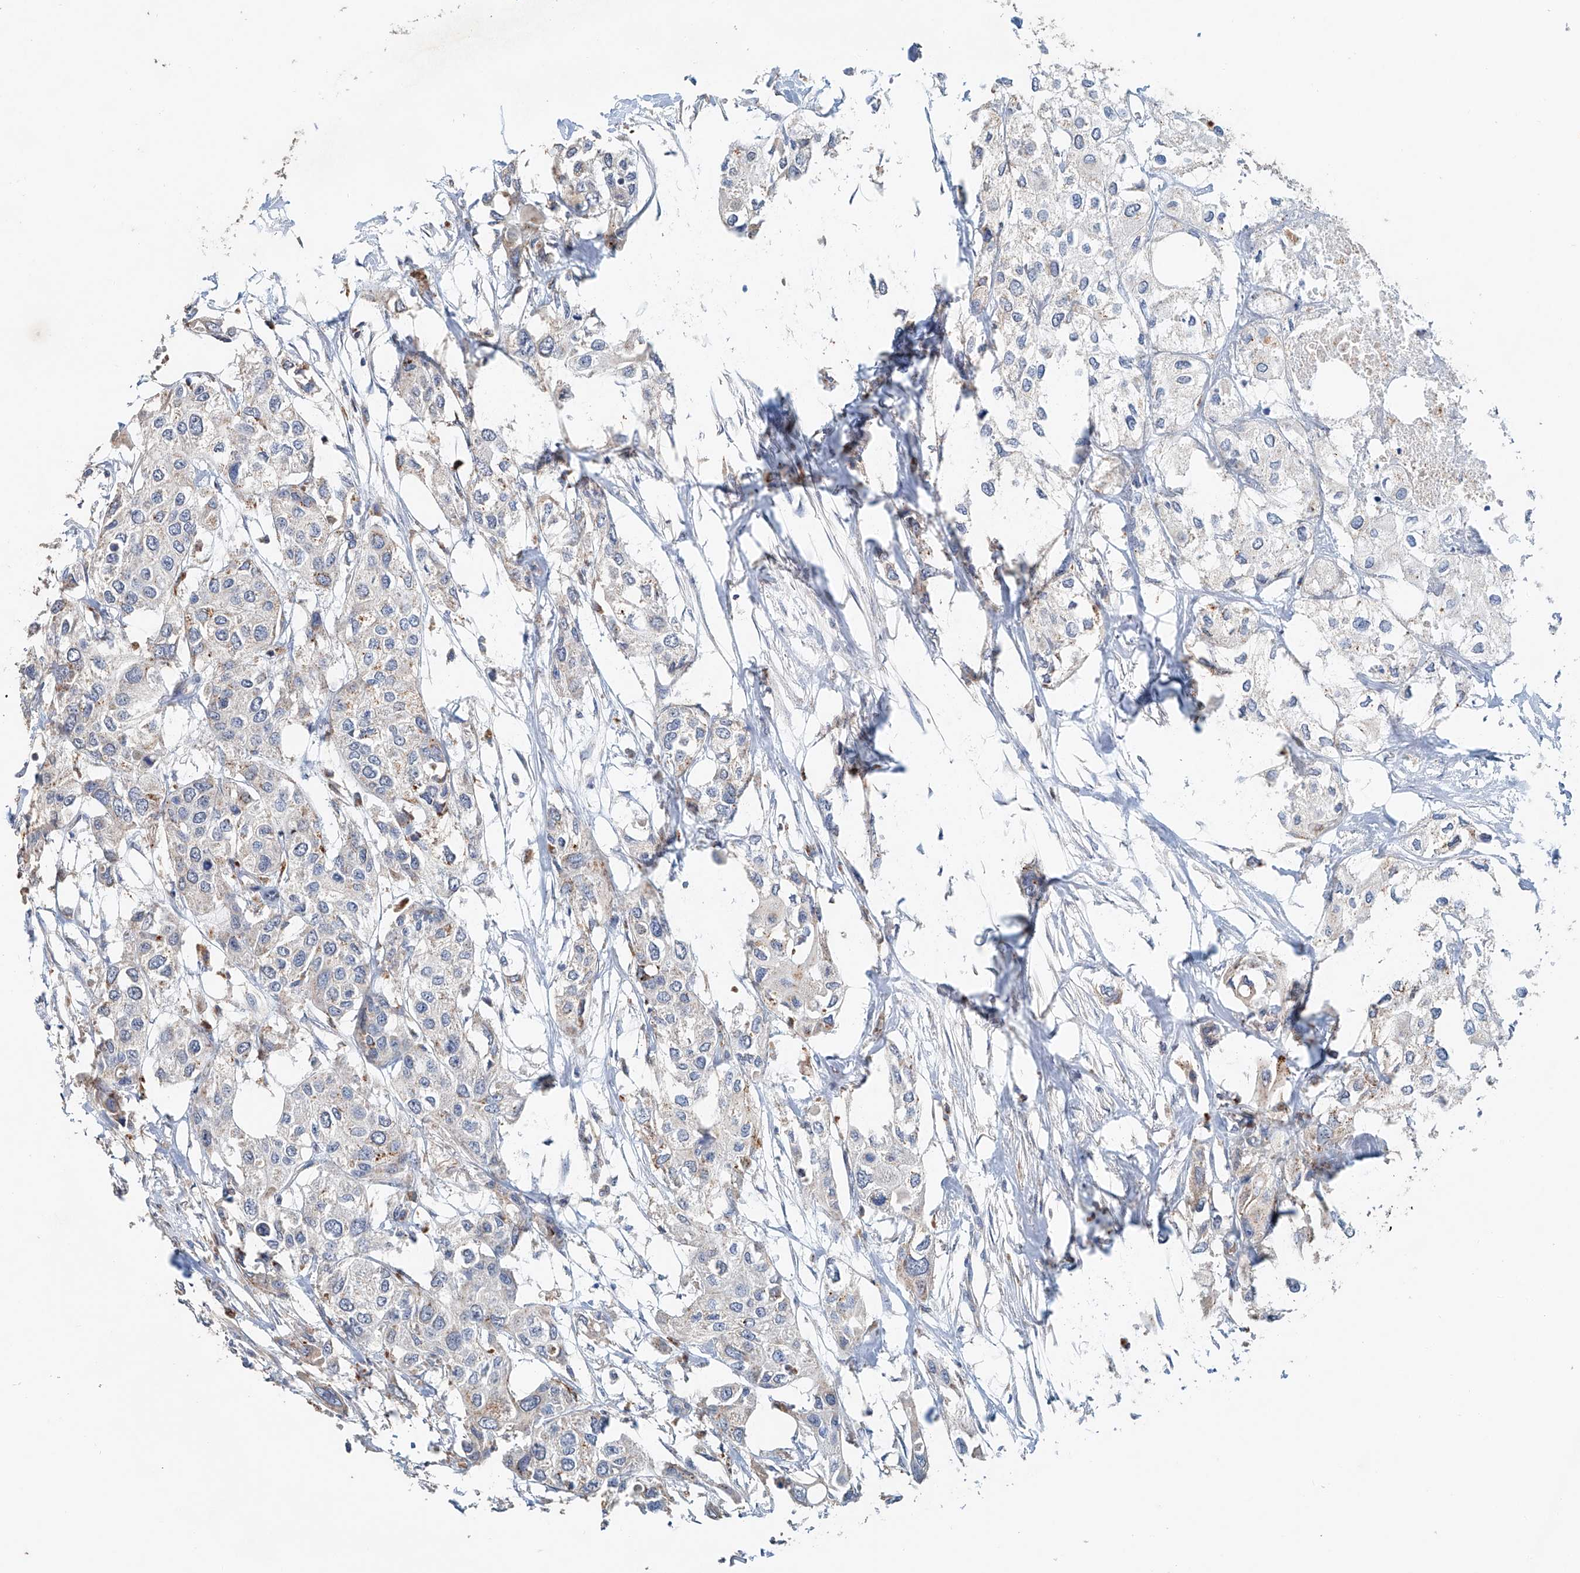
{"staining": {"intensity": "moderate", "quantity": "<25%", "location": "cytoplasmic/membranous"}, "tissue": "urothelial cancer", "cell_type": "Tumor cells", "image_type": "cancer", "snomed": [{"axis": "morphology", "description": "Urothelial carcinoma, High grade"}, {"axis": "topography", "description": "Urinary bladder"}], "caption": "High-power microscopy captured an IHC micrograph of urothelial cancer, revealing moderate cytoplasmic/membranous expression in about <25% of tumor cells. (DAB (3,3'-diaminobenzidine) IHC with brightfield microscopy, high magnification).", "gene": "TRIM47", "patient": {"sex": "male", "age": 64}}